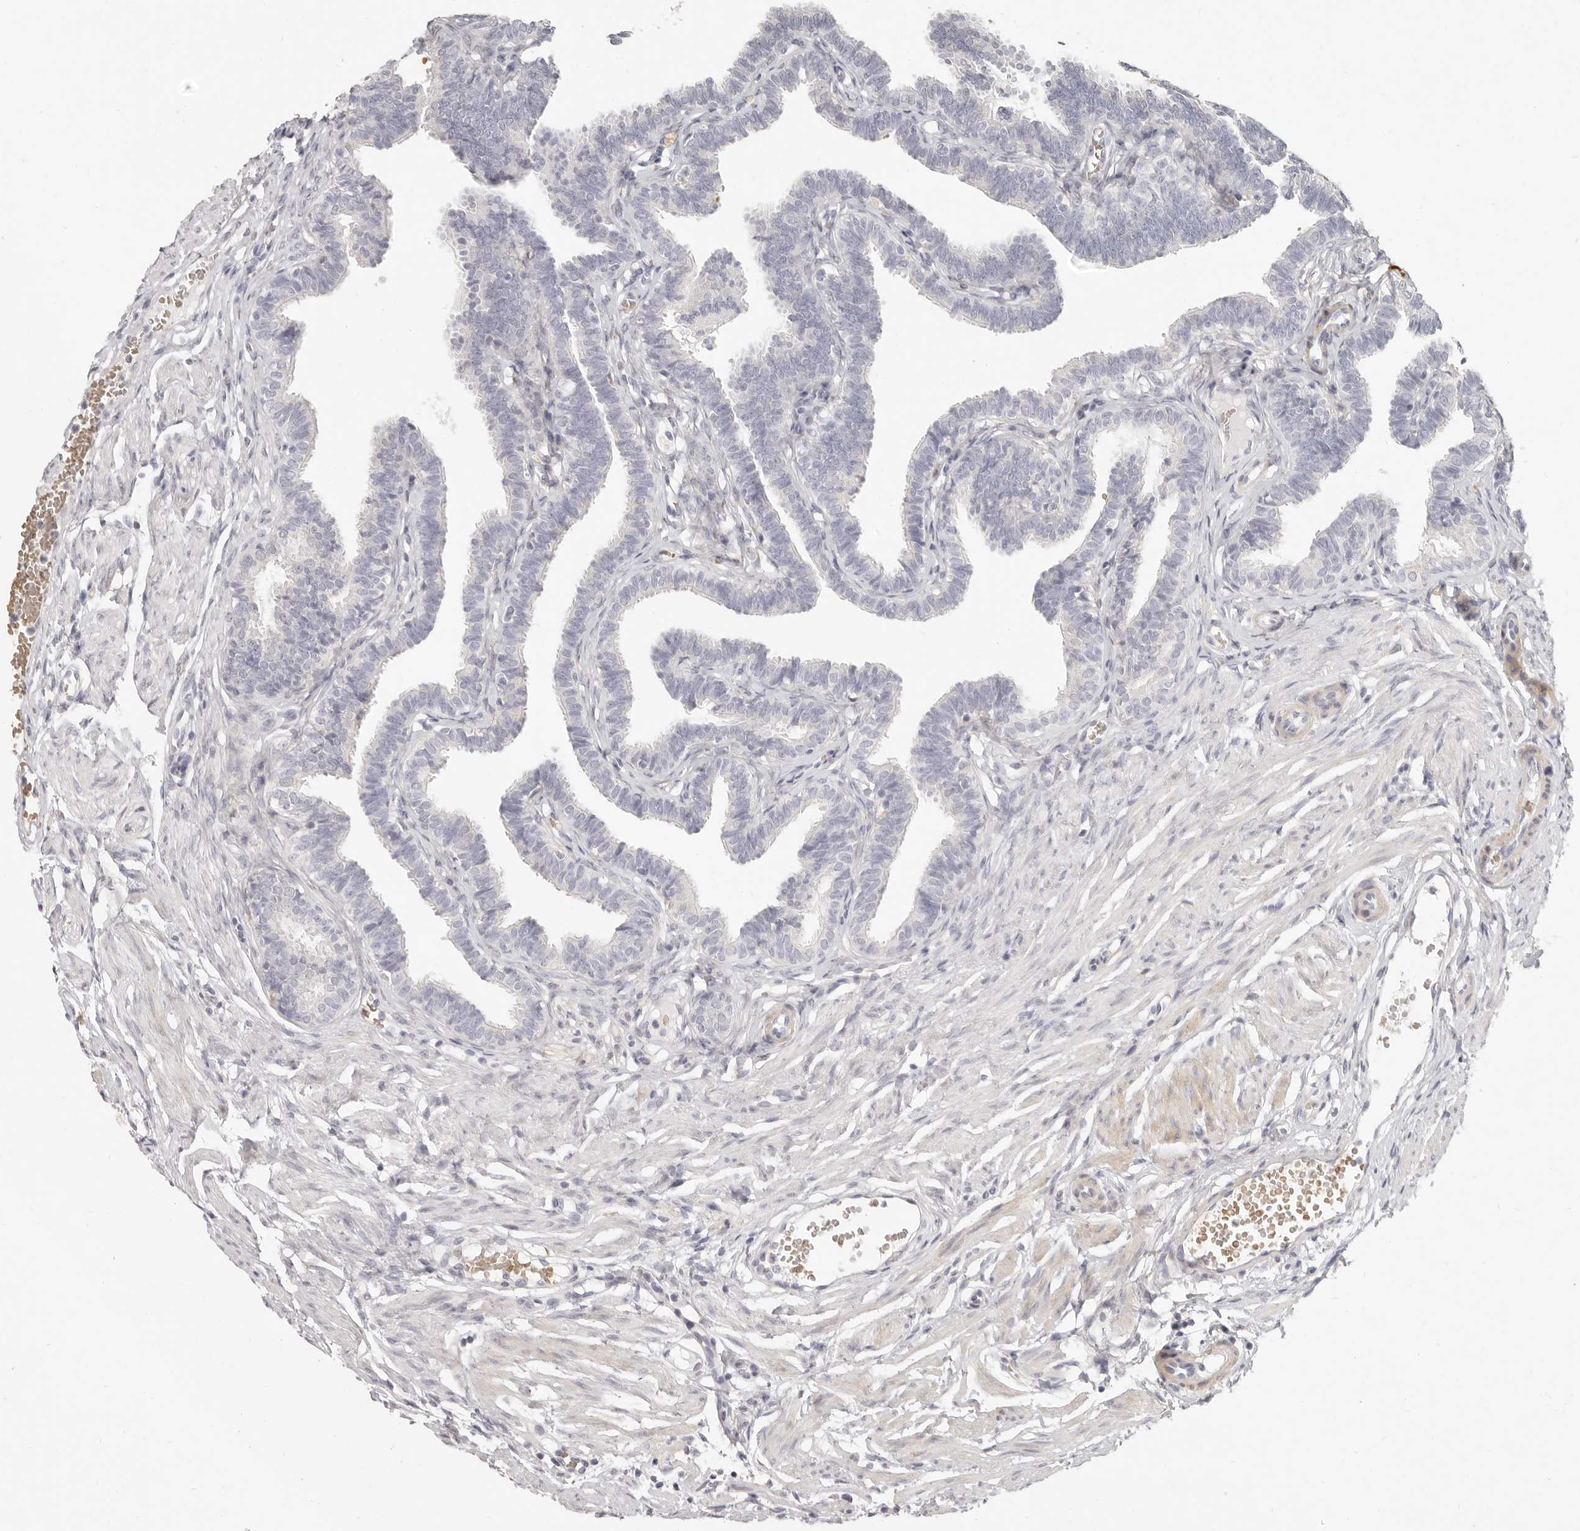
{"staining": {"intensity": "negative", "quantity": "none", "location": "none"}, "tissue": "fallopian tube", "cell_type": "Glandular cells", "image_type": "normal", "snomed": [{"axis": "morphology", "description": "Normal tissue, NOS"}, {"axis": "topography", "description": "Fallopian tube"}, {"axis": "topography", "description": "Ovary"}], "caption": "Glandular cells are negative for protein expression in unremarkable human fallopian tube. (DAB immunohistochemistry (IHC) visualized using brightfield microscopy, high magnification).", "gene": "NIBAN1", "patient": {"sex": "female", "age": 23}}